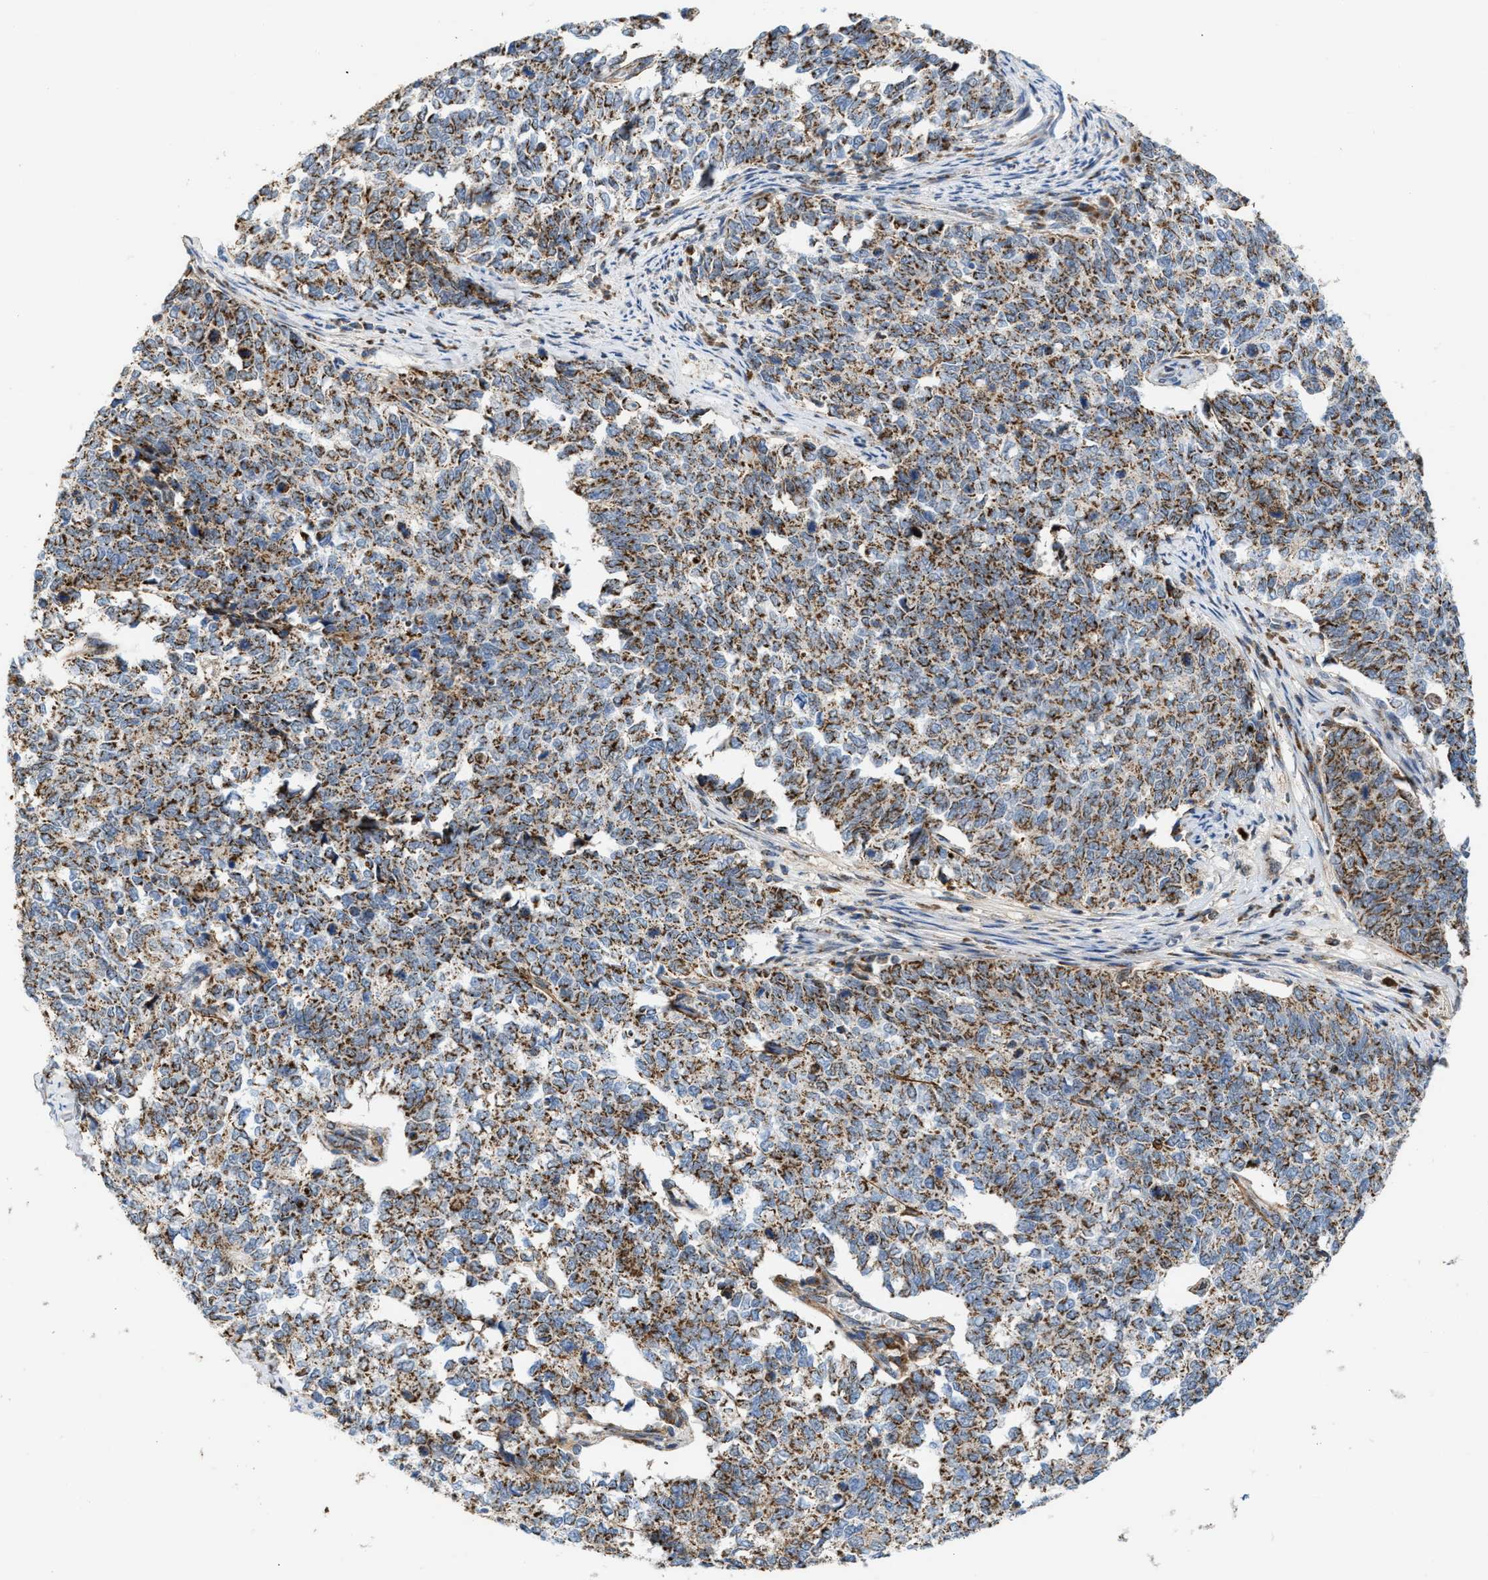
{"staining": {"intensity": "moderate", "quantity": ">75%", "location": "cytoplasmic/membranous"}, "tissue": "cervical cancer", "cell_type": "Tumor cells", "image_type": "cancer", "snomed": [{"axis": "morphology", "description": "Squamous cell carcinoma, NOS"}, {"axis": "topography", "description": "Cervix"}], "caption": "Cervical cancer (squamous cell carcinoma) stained for a protein (brown) exhibits moderate cytoplasmic/membranous positive staining in approximately >75% of tumor cells.", "gene": "PMPCA", "patient": {"sex": "female", "age": 63}}